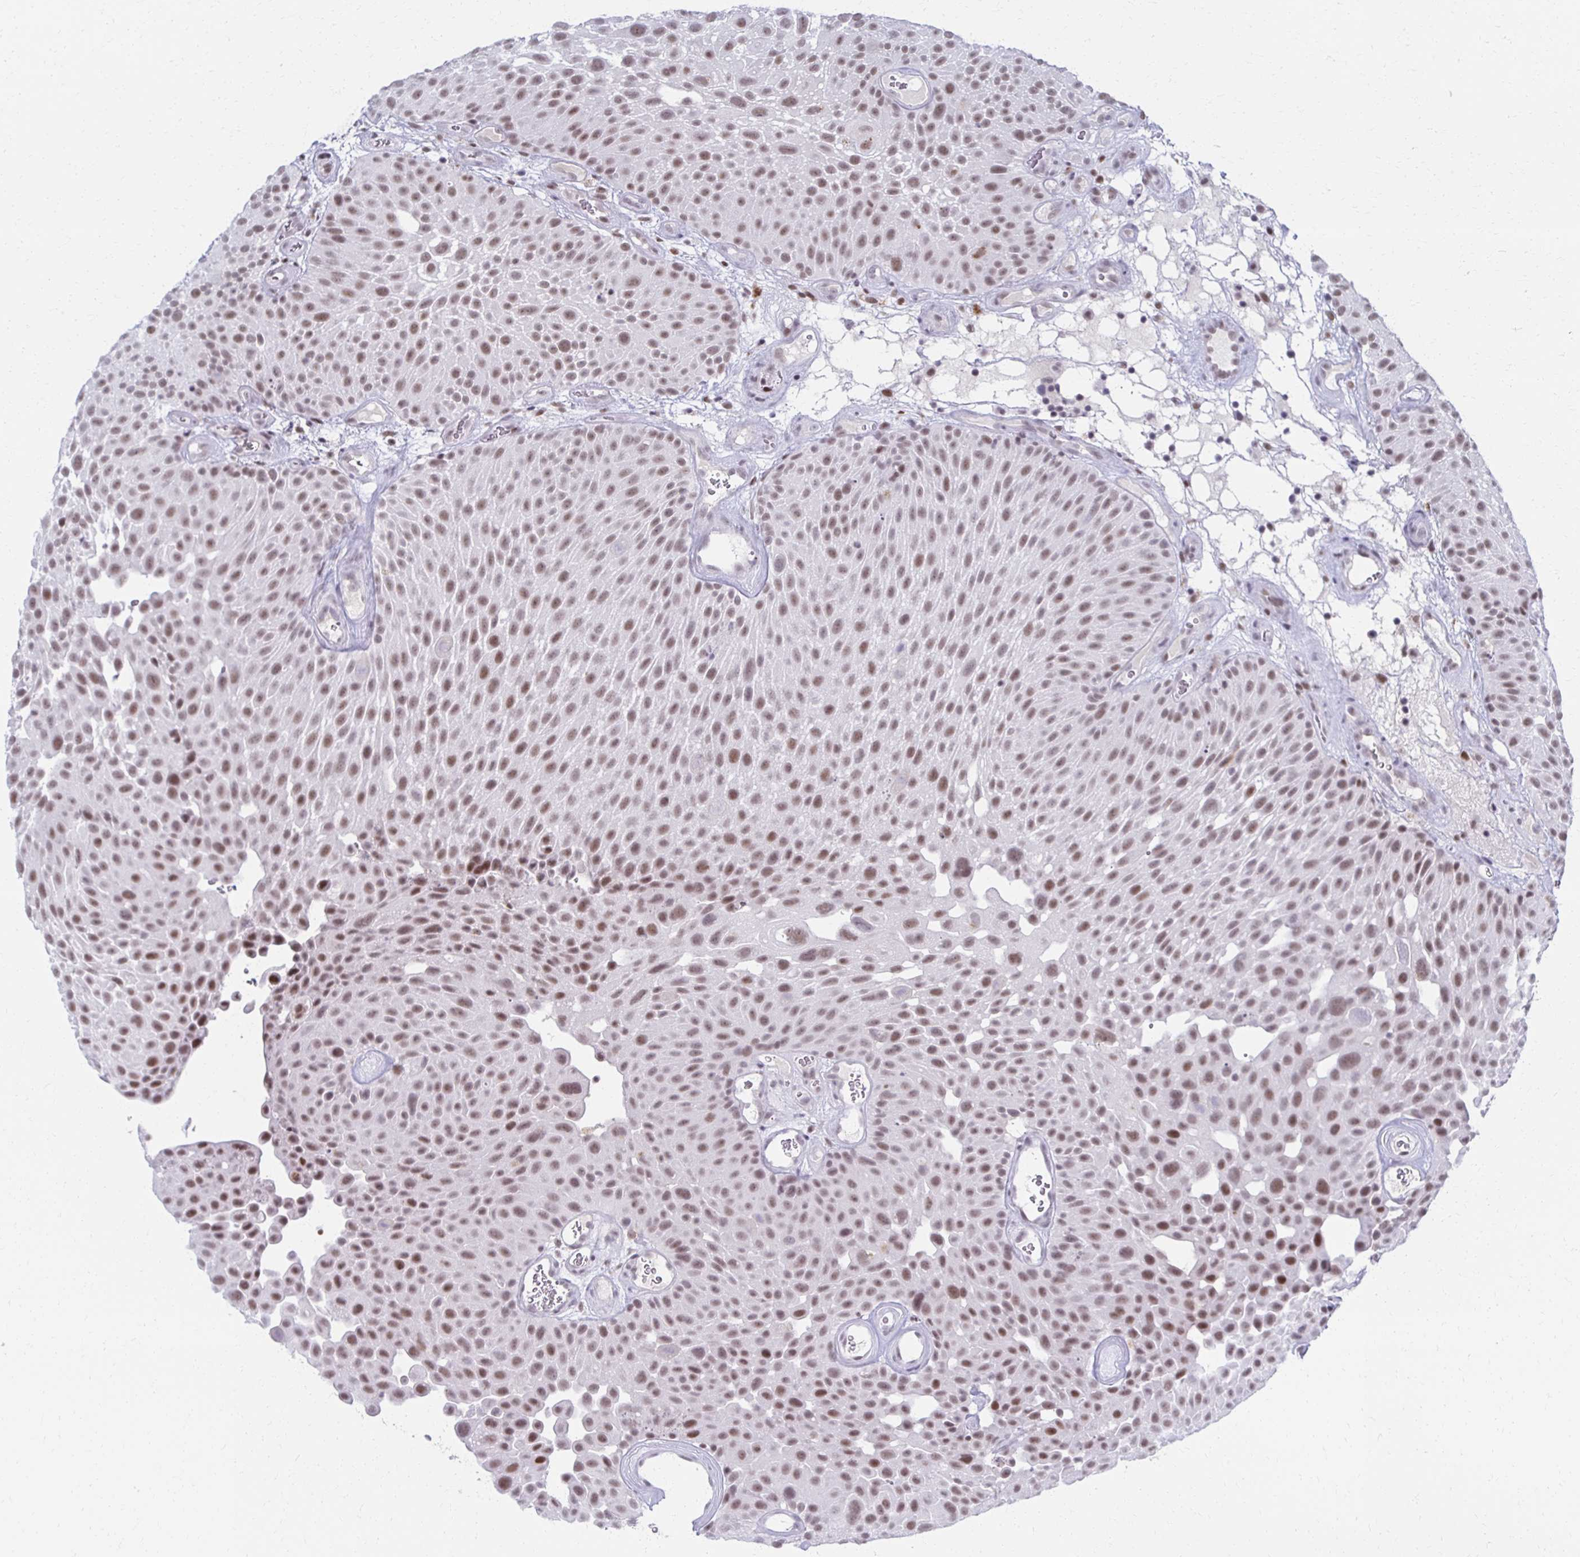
{"staining": {"intensity": "moderate", "quantity": ">75%", "location": "nuclear"}, "tissue": "urothelial cancer", "cell_type": "Tumor cells", "image_type": "cancer", "snomed": [{"axis": "morphology", "description": "Urothelial carcinoma, Low grade"}, {"axis": "topography", "description": "Urinary bladder"}], "caption": "Brown immunohistochemical staining in urothelial cancer shows moderate nuclear staining in approximately >75% of tumor cells.", "gene": "IRF7", "patient": {"sex": "male", "age": 72}}